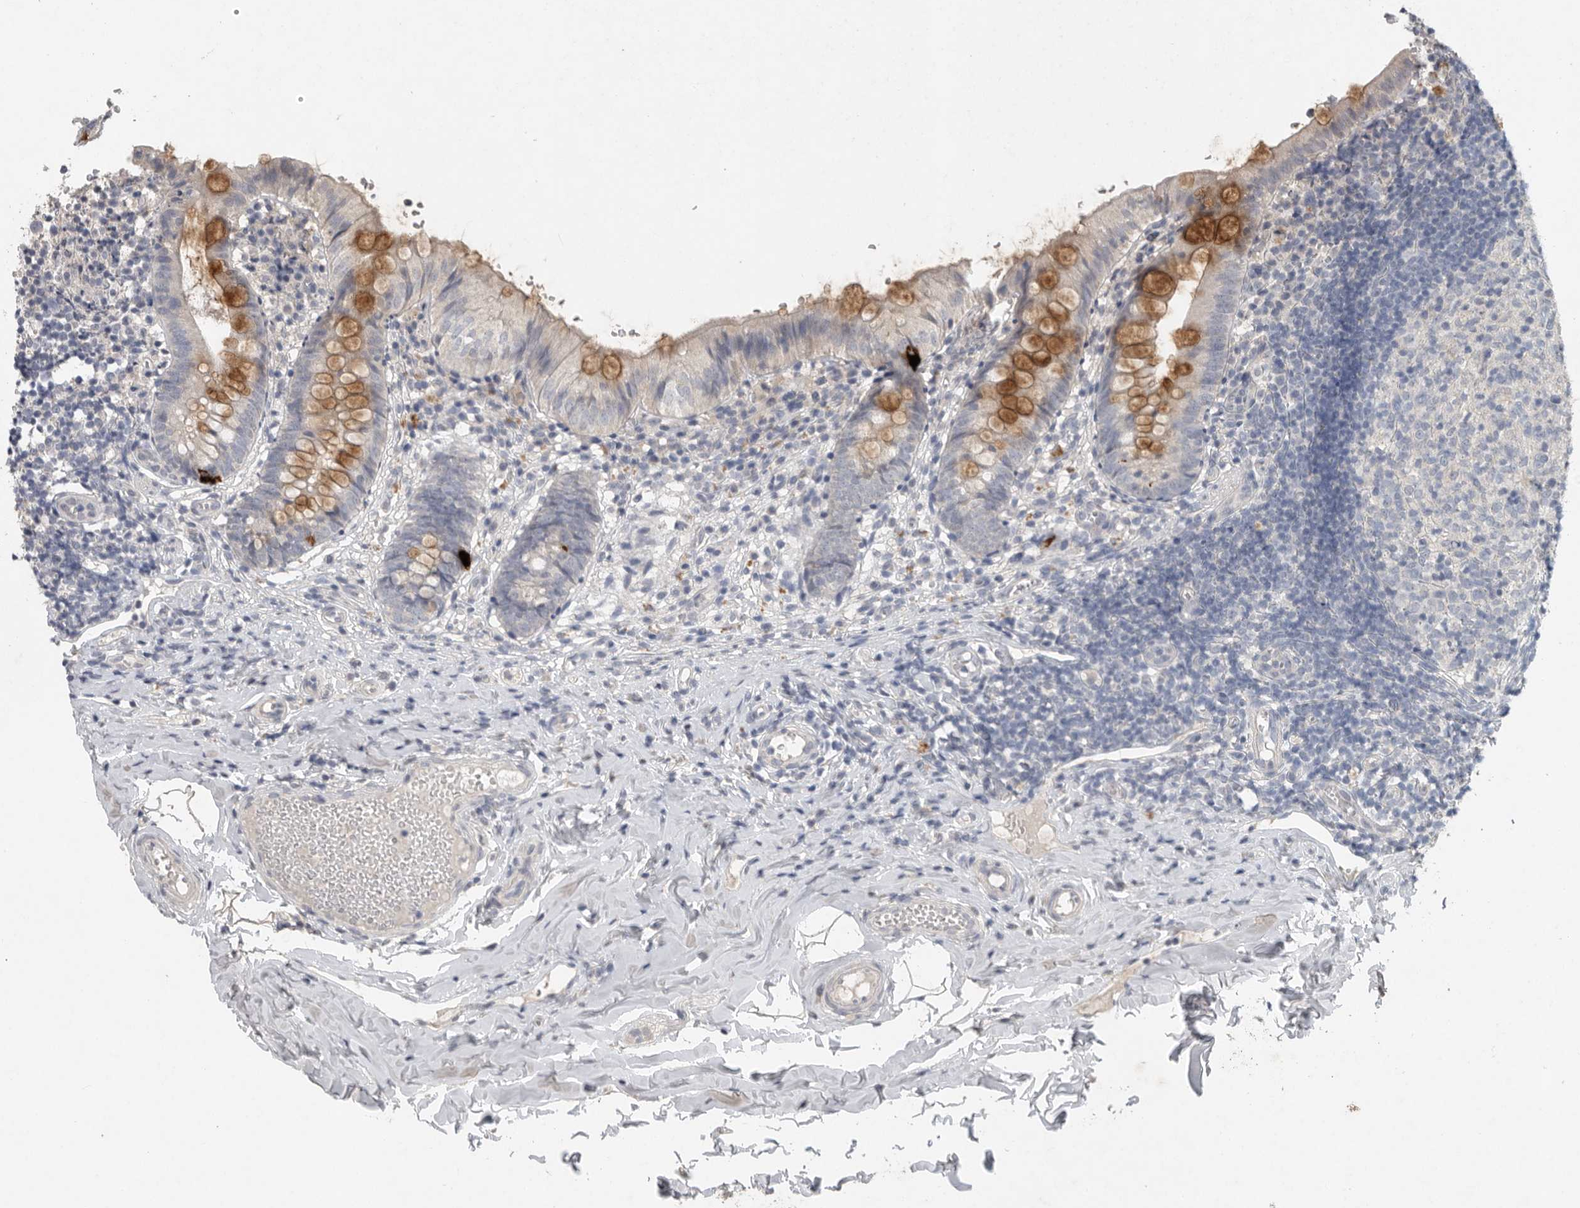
{"staining": {"intensity": "moderate", "quantity": "<25%", "location": "cytoplasmic/membranous"}, "tissue": "appendix", "cell_type": "Glandular cells", "image_type": "normal", "snomed": [{"axis": "morphology", "description": "Normal tissue, NOS"}, {"axis": "topography", "description": "Appendix"}], "caption": "DAB (3,3'-diaminobenzidine) immunohistochemical staining of unremarkable human appendix shows moderate cytoplasmic/membranous protein expression in about <25% of glandular cells. (DAB IHC, brown staining for protein, blue staining for nuclei).", "gene": "REG4", "patient": {"sex": "male", "age": 8}}